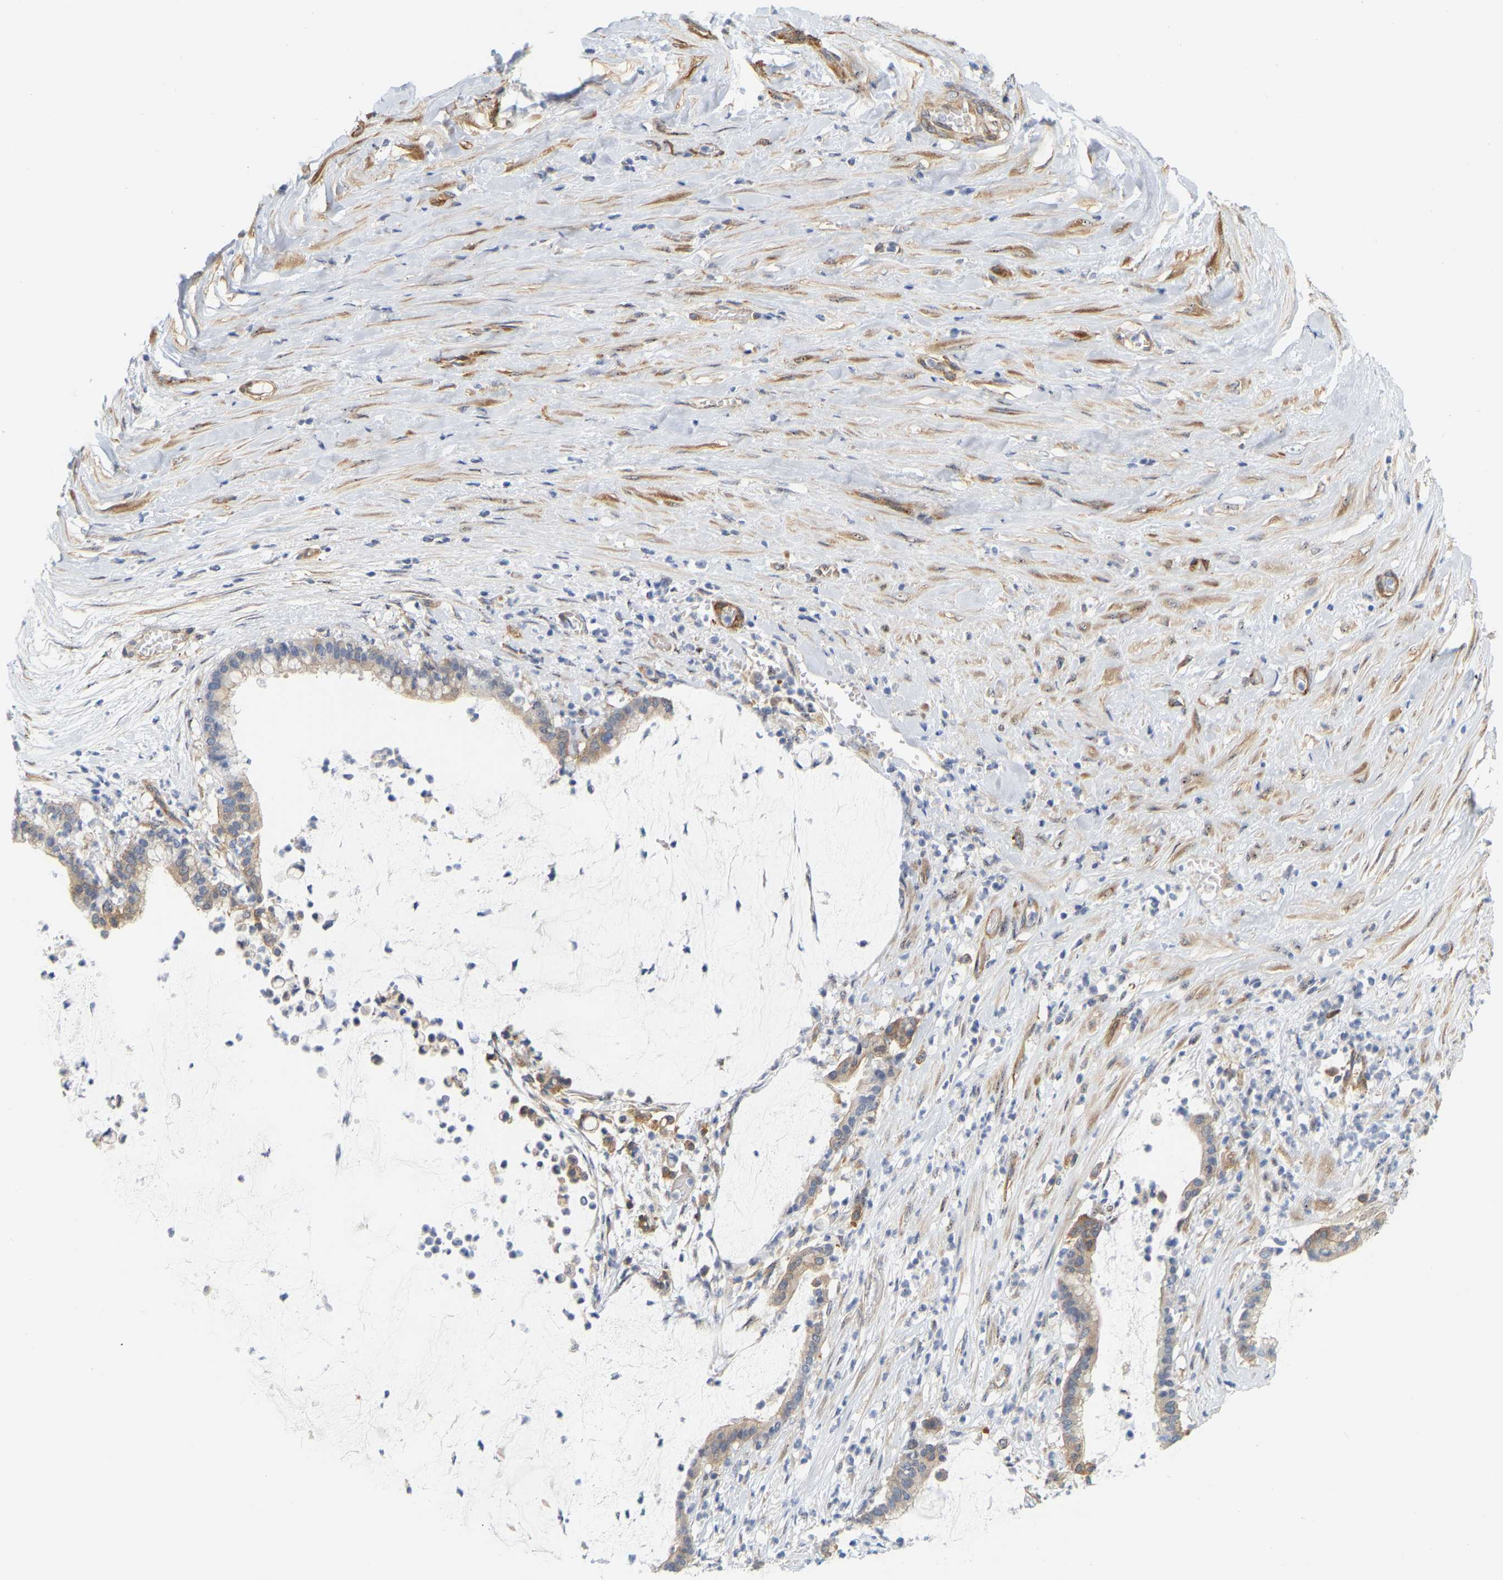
{"staining": {"intensity": "weak", "quantity": "25%-75%", "location": "cytoplasmic/membranous"}, "tissue": "pancreatic cancer", "cell_type": "Tumor cells", "image_type": "cancer", "snomed": [{"axis": "morphology", "description": "Adenocarcinoma, NOS"}, {"axis": "topography", "description": "Pancreas"}], "caption": "Pancreatic cancer (adenocarcinoma) stained for a protein (brown) reveals weak cytoplasmic/membranous positive positivity in approximately 25%-75% of tumor cells.", "gene": "RAPH1", "patient": {"sex": "male", "age": 41}}